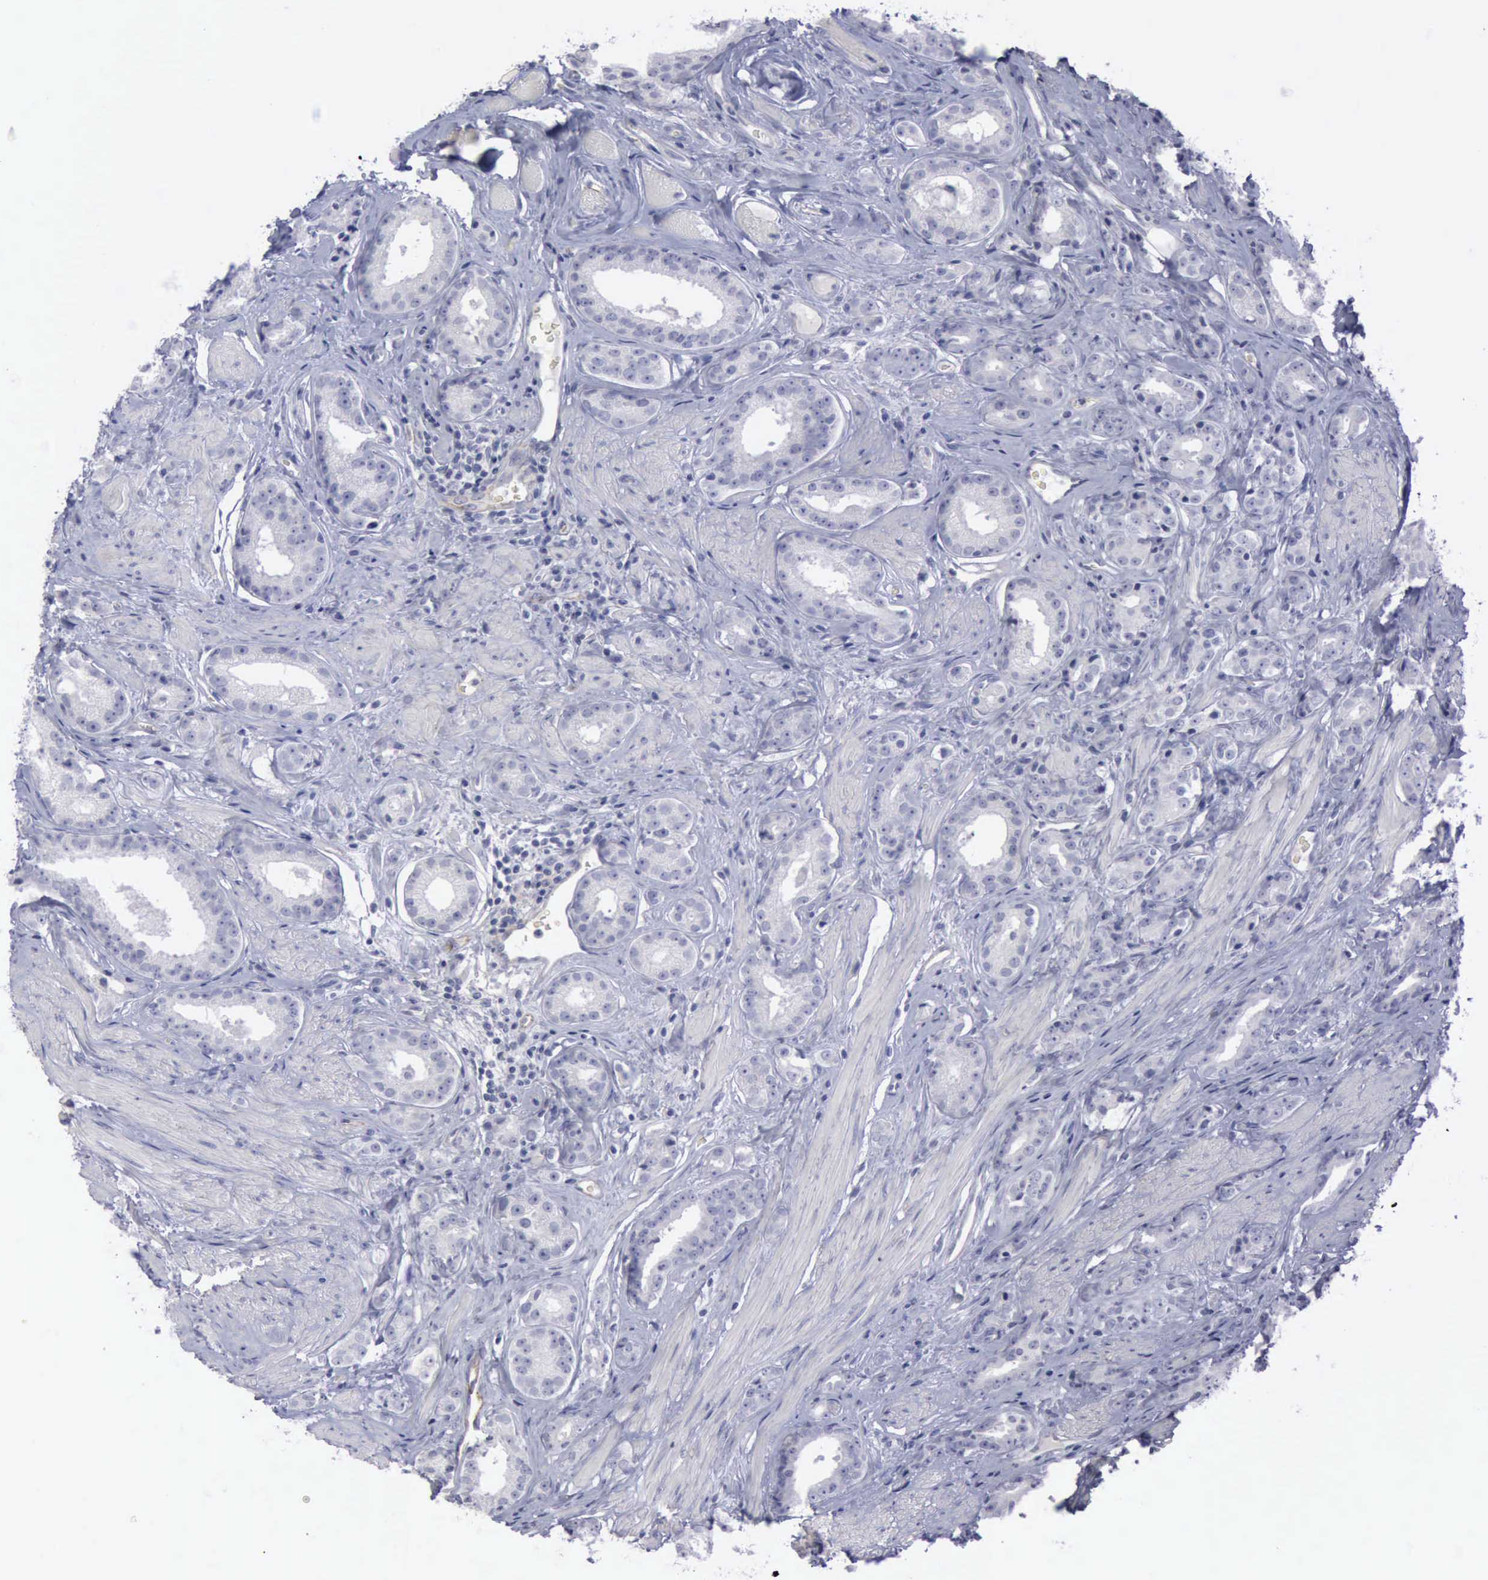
{"staining": {"intensity": "negative", "quantity": "none", "location": "none"}, "tissue": "prostate cancer", "cell_type": "Tumor cells", "image_type": "cancer", "snomed": [{"axis": "morphology", "description": "Adenocarcinoma, Medium grade"}, {"axis": "topography", "description": "Prostate"}], "caption": "DAB immunohistochemical staining of human prostate cancer (adenocarcinoma (medium-grade)) displays no significant staining in tumor cells. The staining is performed using DAB brown chromogen with nuclei counter-stained in using hematoxylin.", "gene": "CDH2", "patient": {"sex": "male", "age": 53}}